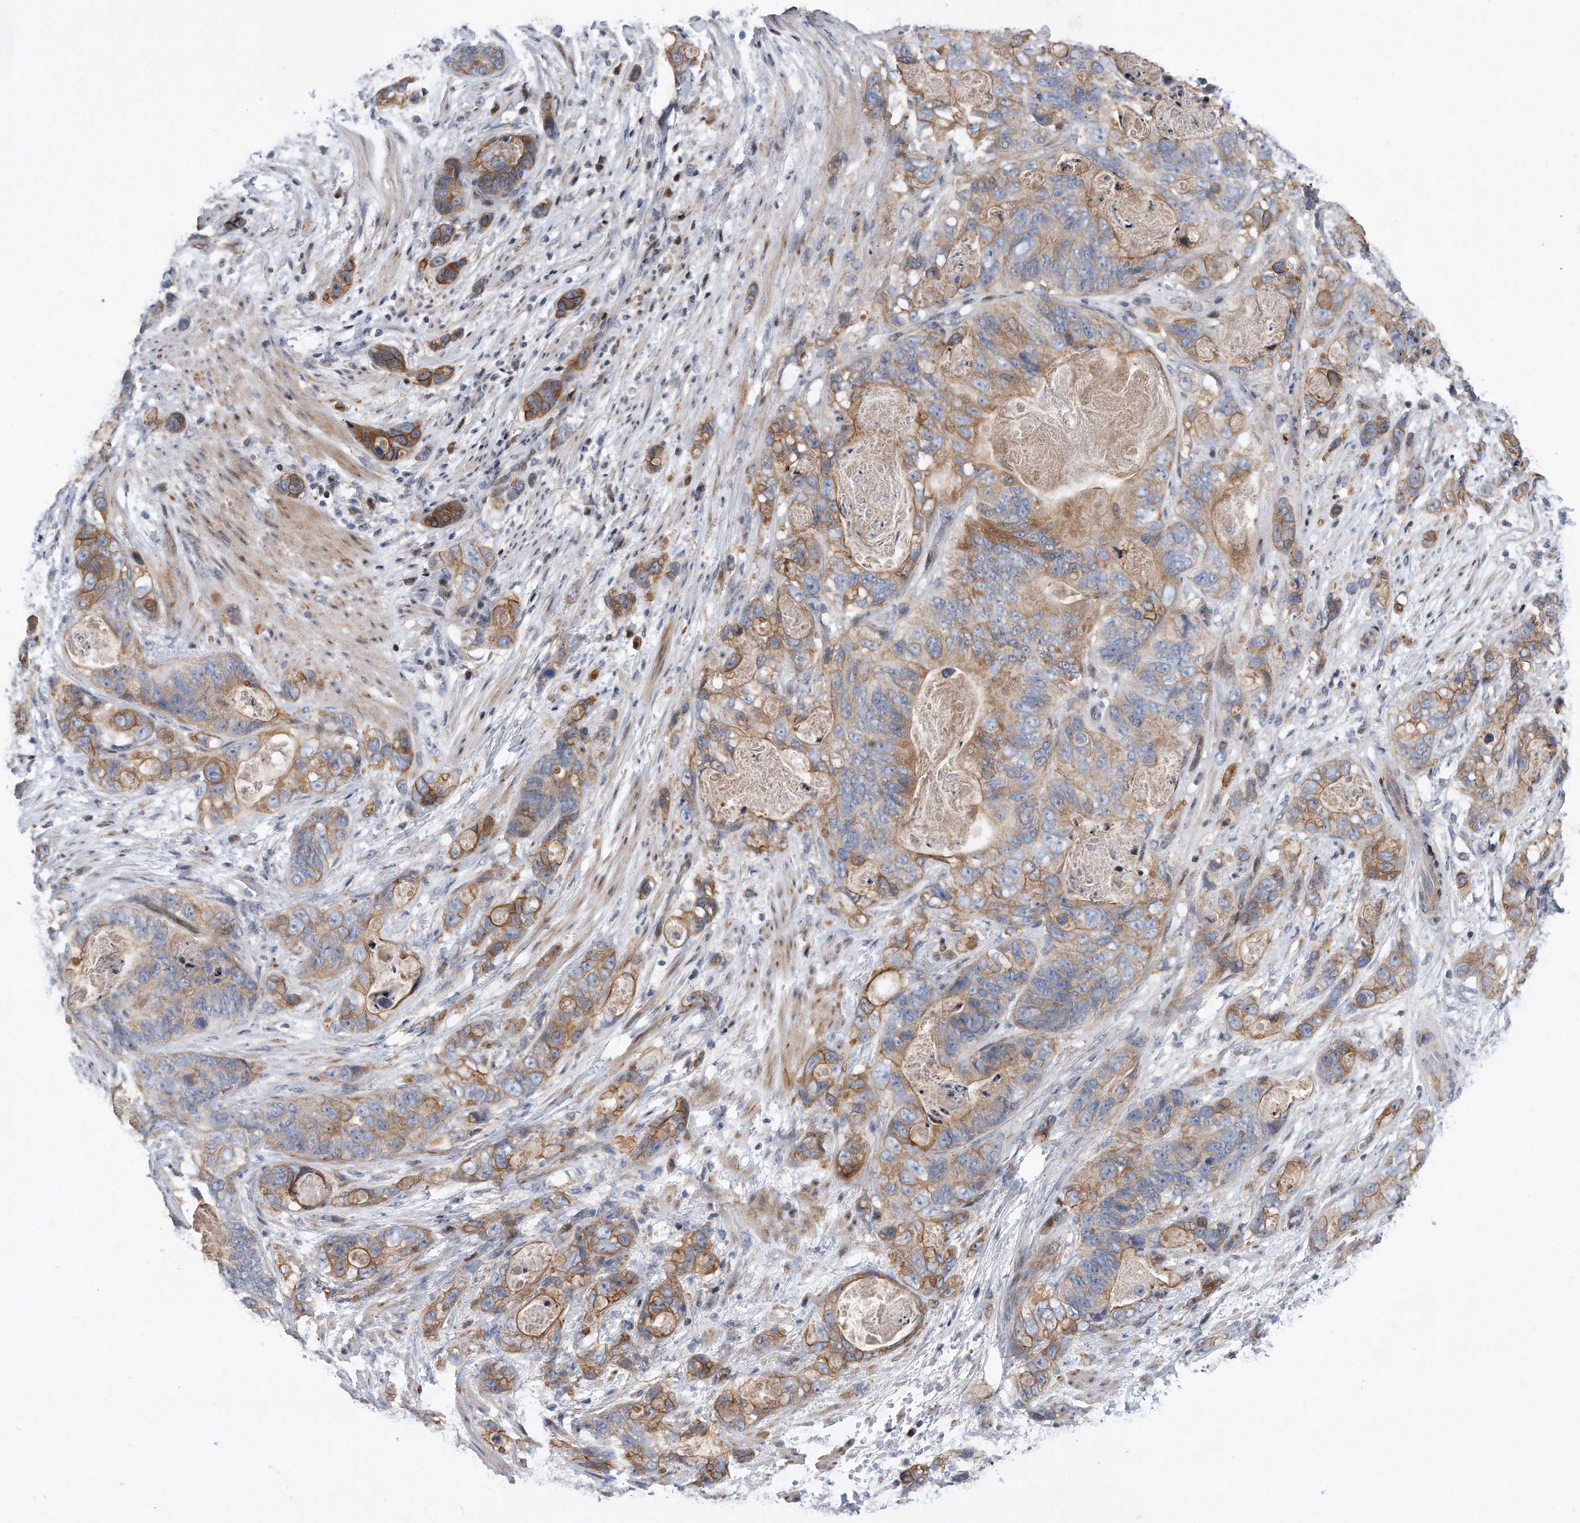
{"staining": {"intensity": "moderate", "quantity": ">75%", "location": "cytoplasmic/membranous"}, "tissue": "stomach cancer", "cell_type": "Tumor cells", "image_type": "cancer", "snomed": [{"axis": "morphology", "description": "Normal tissue, NOS"}, {"axis": "morphology", "description": "Adenocarcinoma, NOS"}, {"axis": "topography", "description": "Stomach"}], "caption": "Stomach cancer (adenocarcinoma) stained with DAB (3,3'-diaminobenzidine) immunohistochemistry reveals medium levels of moderate cytoplasmic/membranous positivity in about >75% of tumor cells. Using DAB (brown) and hematoxylin (blue) stains, captured at high magnification using brightfield microscopy.", "gene": "CDH12", "patient": {"sex": "female", "age": 89}}